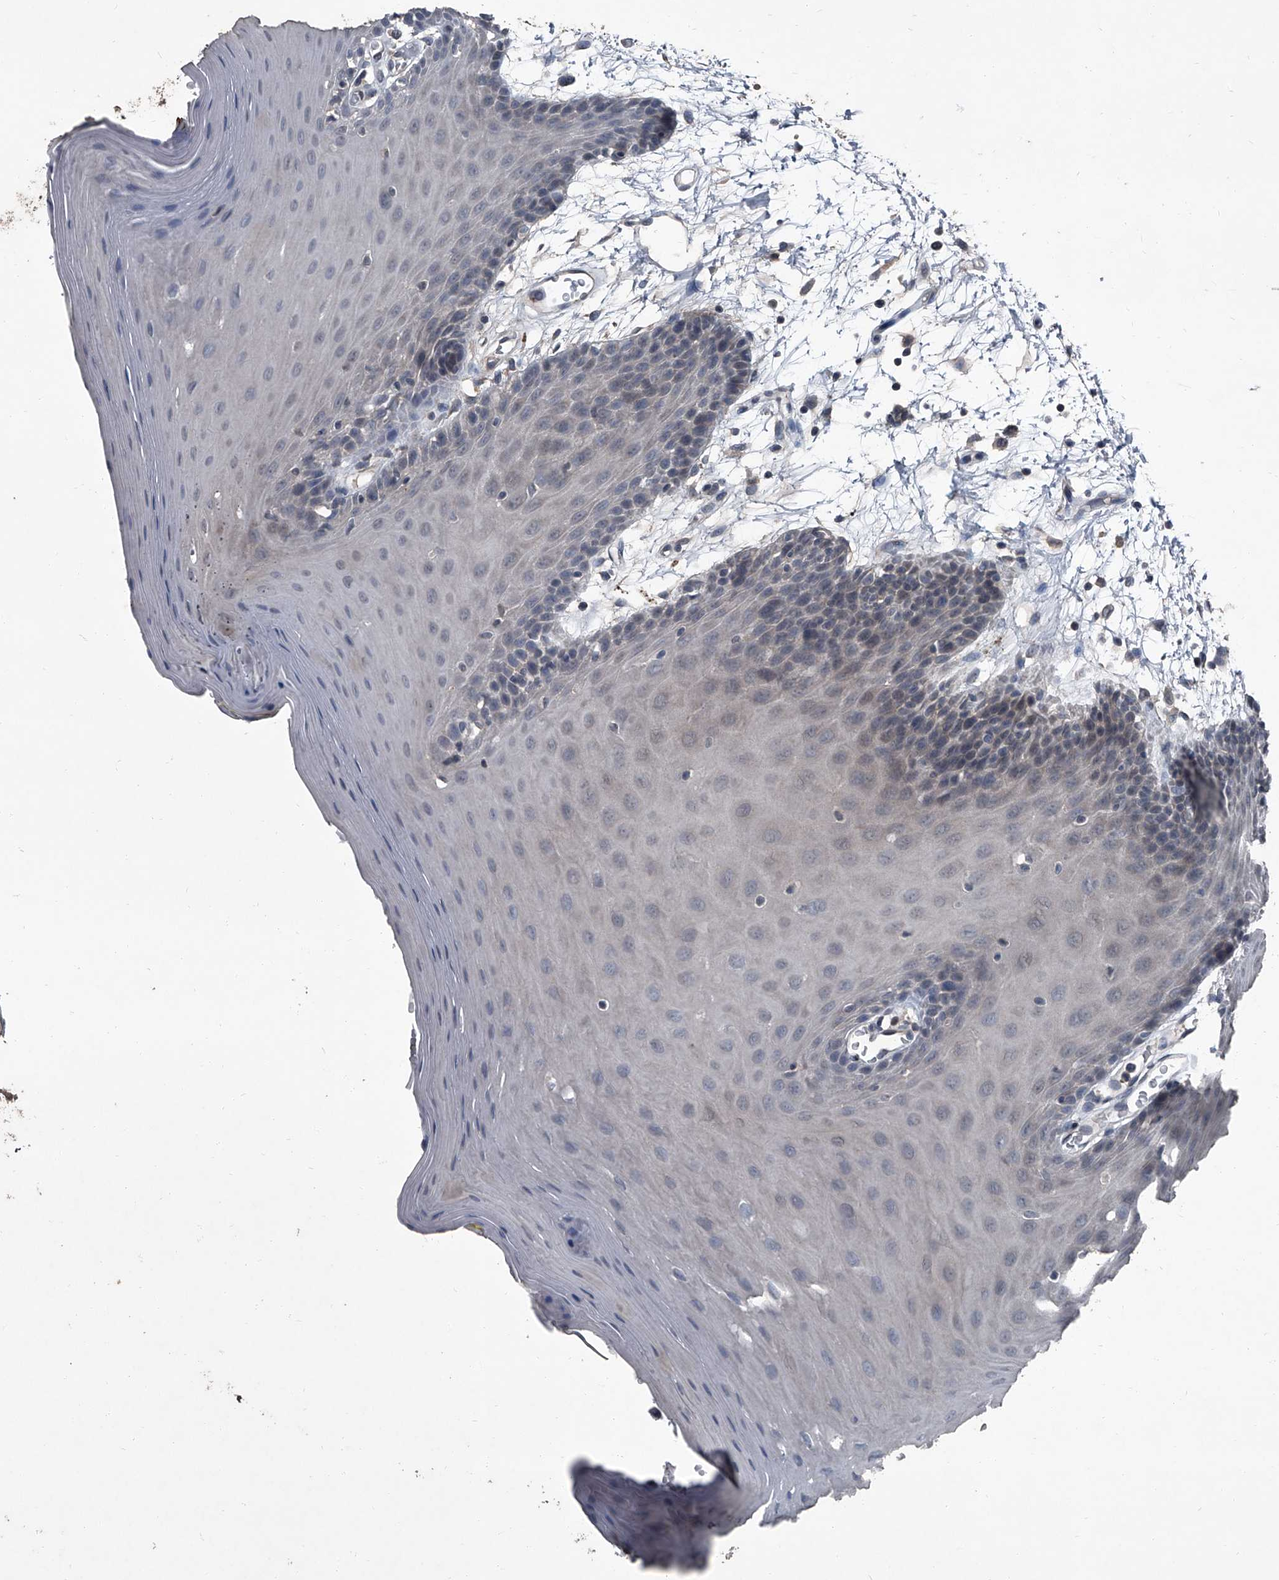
{"staining": {"intensity": "negative", "quantity": "none", "location": "none"}, "tissue": "oral mucosa", "cell_type": "Squamous epithelial cells", "image_type": "normal", "snomed": [{"axis": "morphology", "description": "Normal tissue, NOS"}, {"axis": "morphology", "description": "Squamous cell carcinoma, NOS"}, {"axis": "topography", "description": "Skeletal muscle"}, {"axis": "topography", "description": "Oral tissue"}, {"axis": "topography", "description": "Salivary gland"}, {"axis": "topography", "description": "Head-Neck"}], "caption": "IHC of benign oral mucosa displays no expression in squamous epithelial cells.", "gene": "OARD1", "patient": {"sex": "male", "age": 54}}